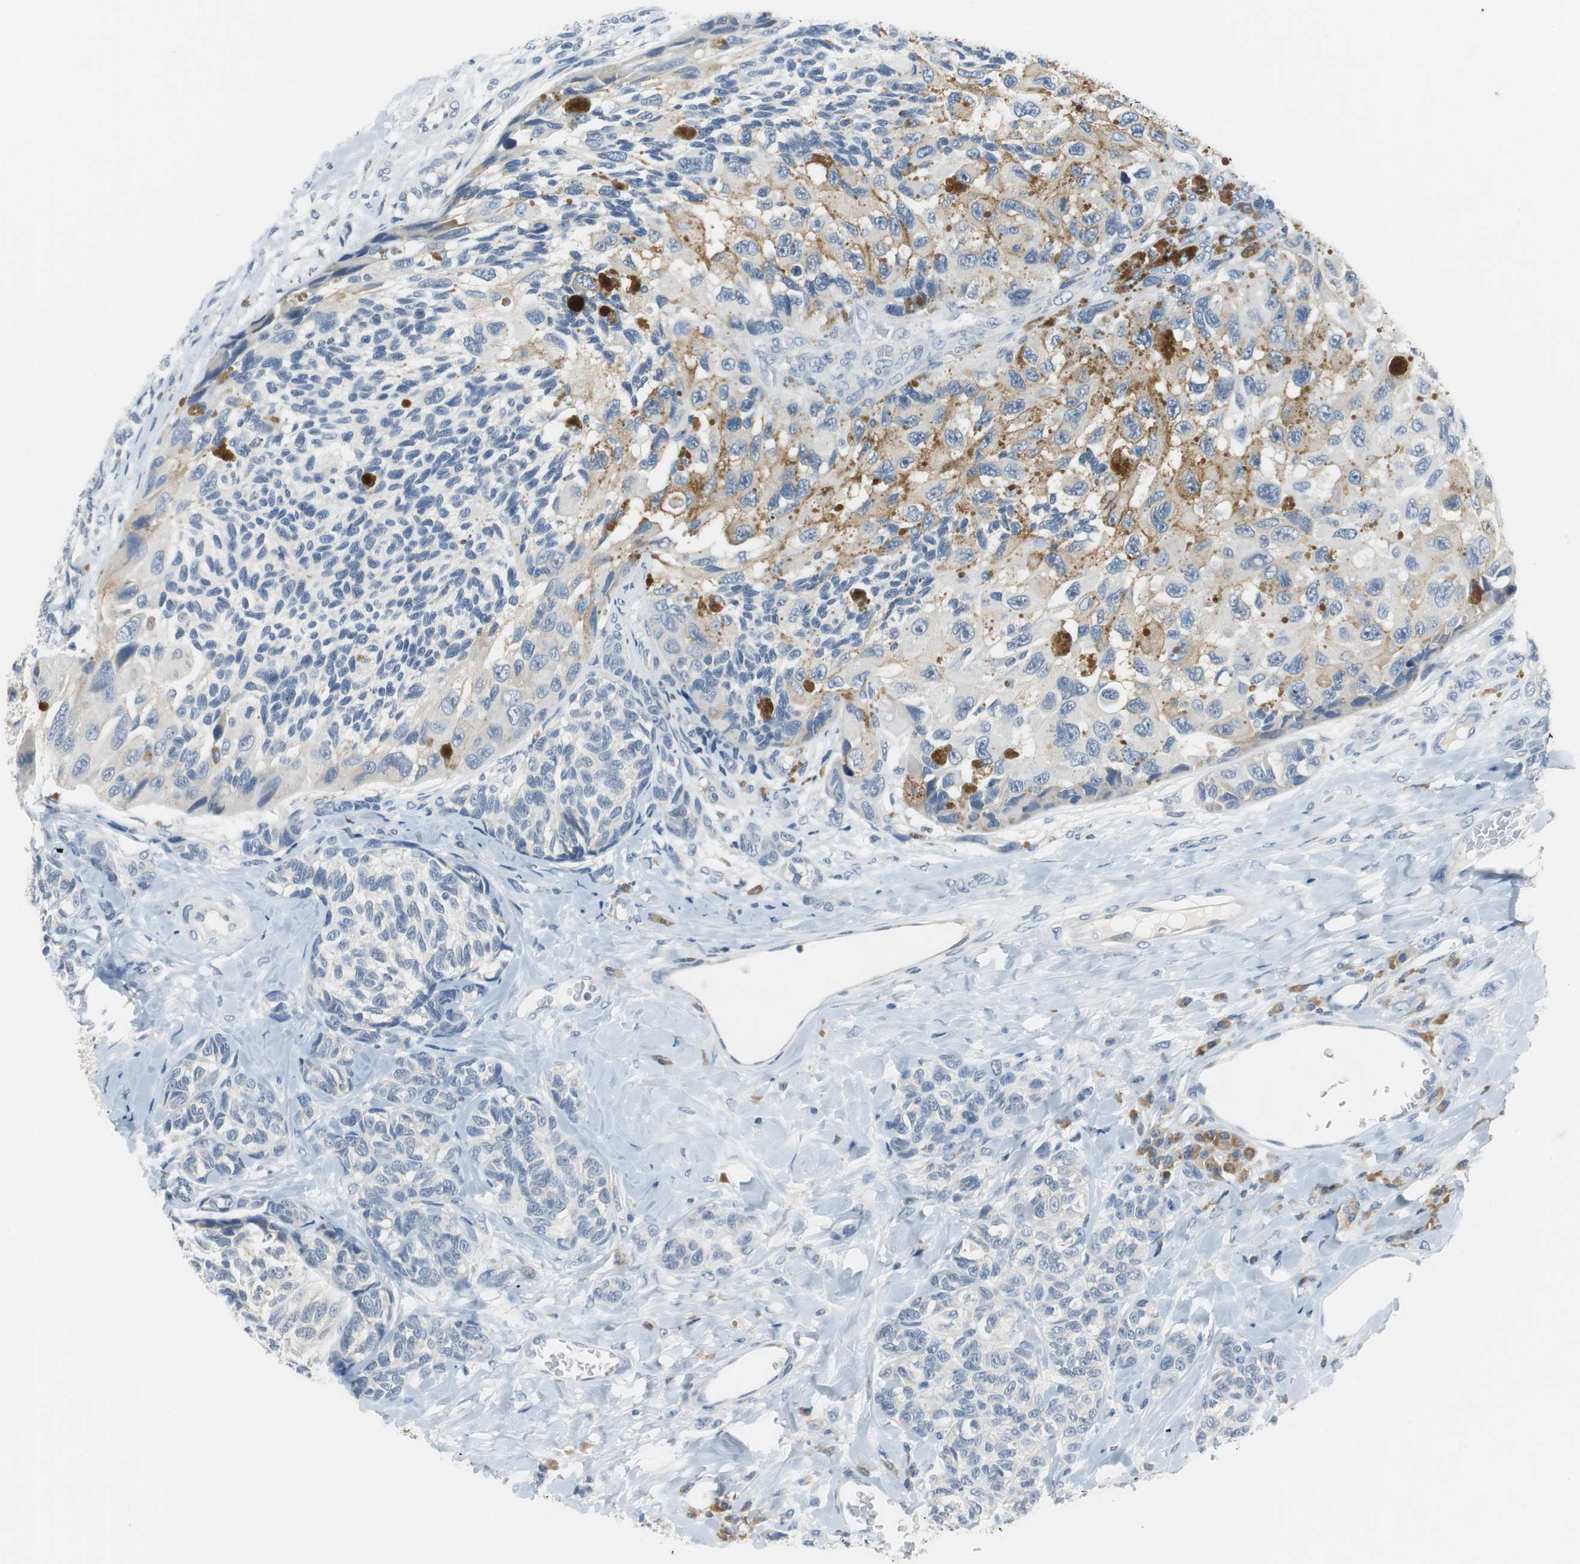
{"staining": {"intensity": "negative", "quantity": "none", "location": "none"}, "tissue": "melanoma", "cell_type": "Tumor cells", "image_type": "cancer", "snomed": [{"axis": "morphology", "description": "Malignant melanoma, NOS"}, {"axis": "topography", "description": "Skin"}], "caption": "Protein analysis of malignant melanoma exhibits no significant staining in tumor cells. (DAB IHC, high magnification).", "gene": "GLCCI1", "patient": {"sex": "female", "age": 73}}